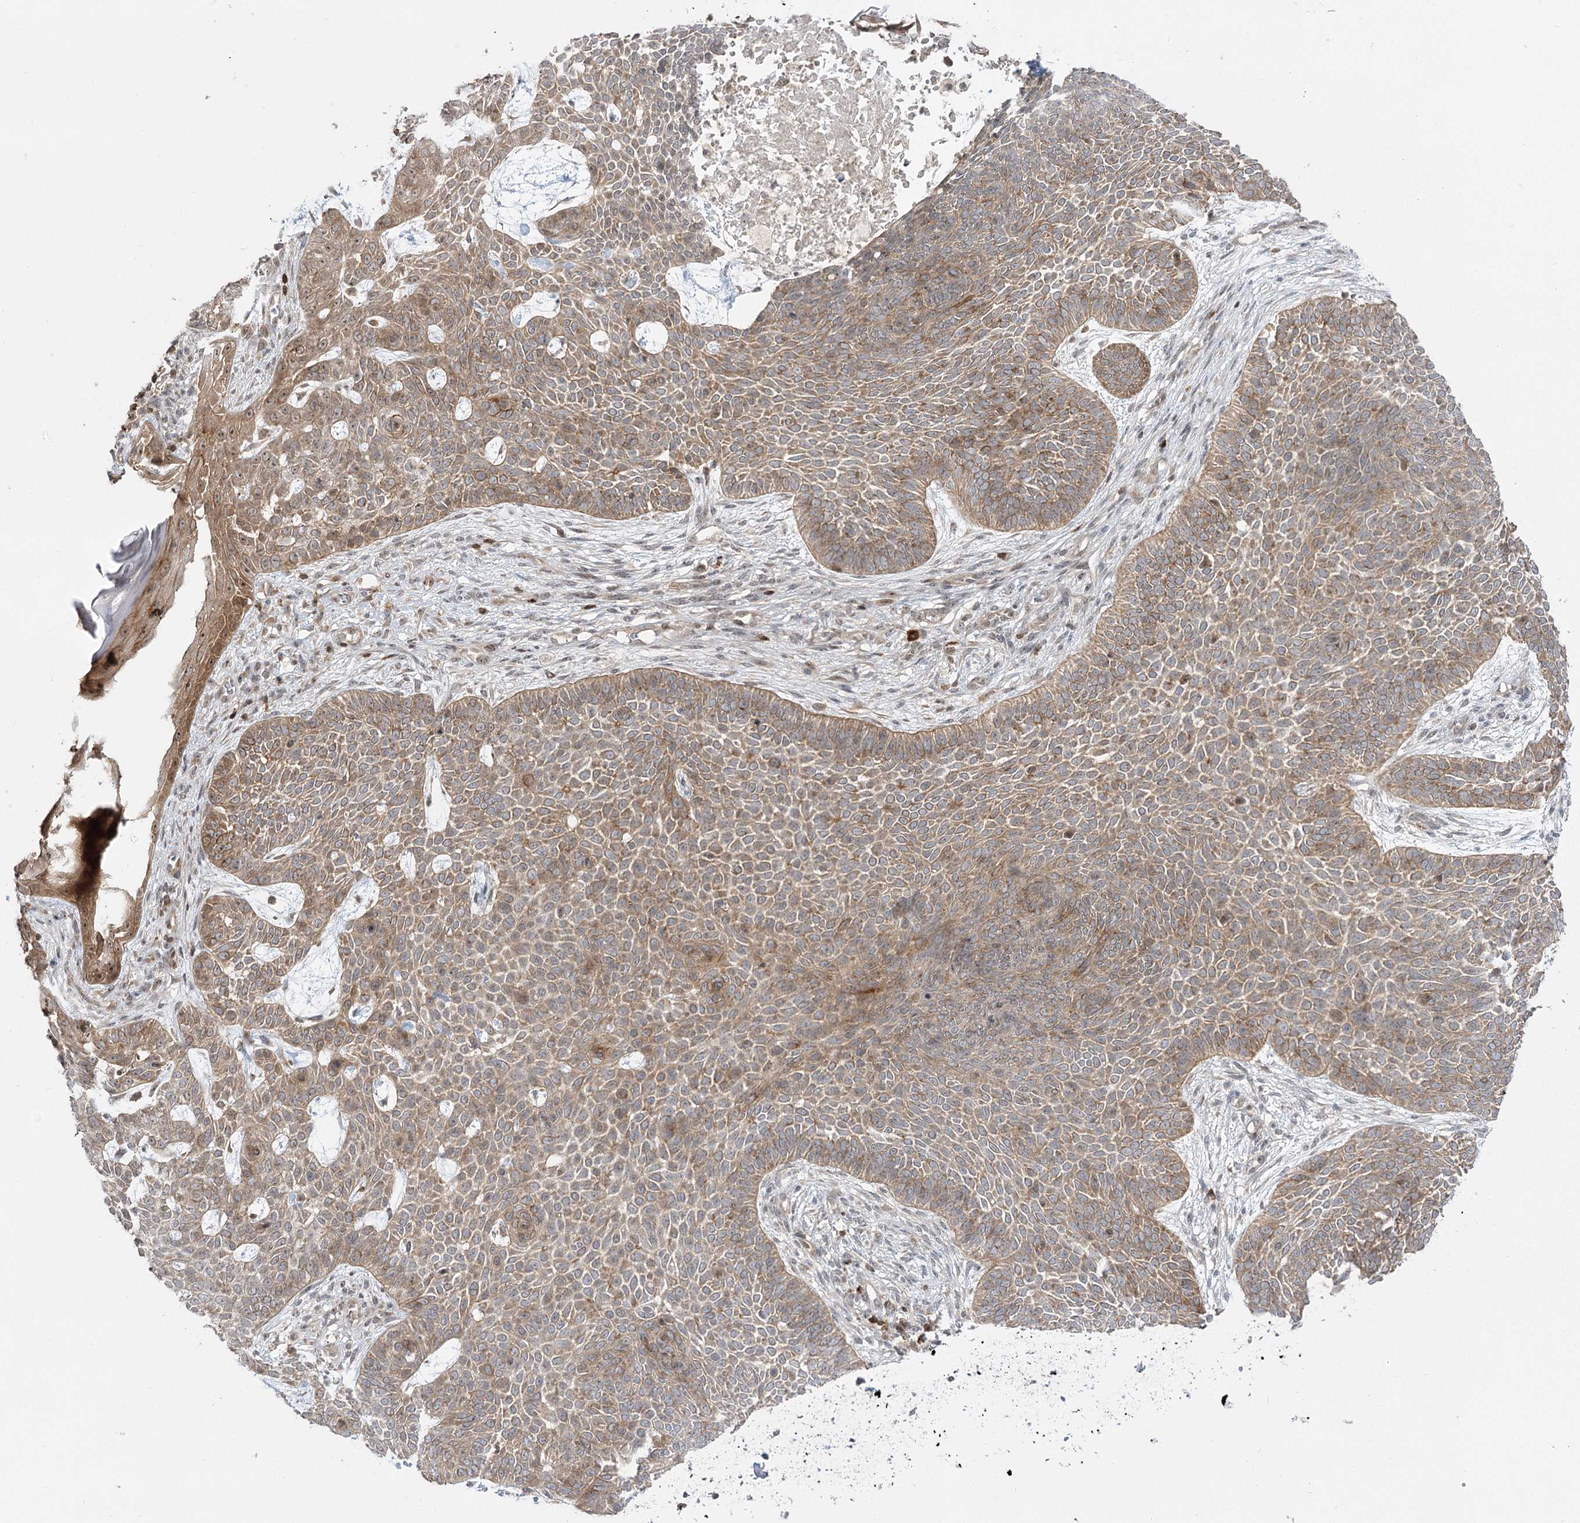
{"staining": {"intensity": "moderate", "quantity": ">75%", "location": "cytoplasmic/membranous"}, "tissue": "skin cancer", "cell_type": "Tumor cells", "image_type": "cancer", "snomed": [{"axis": "morphology", "description": "Basal cell carcinoma"}, {"axis": "topography", "description": "Skin"}], "caption": "DAB (3,3'-diaminobenzidine) immunohistochemical staining of skin cancer (basal cell carcinoma) demonstrates moderate cytoplasmic/membranous protein staining in about >75% of tumor cells.", "gene": "SYTL1", "patient": {"sex": "male", "age": 85}}